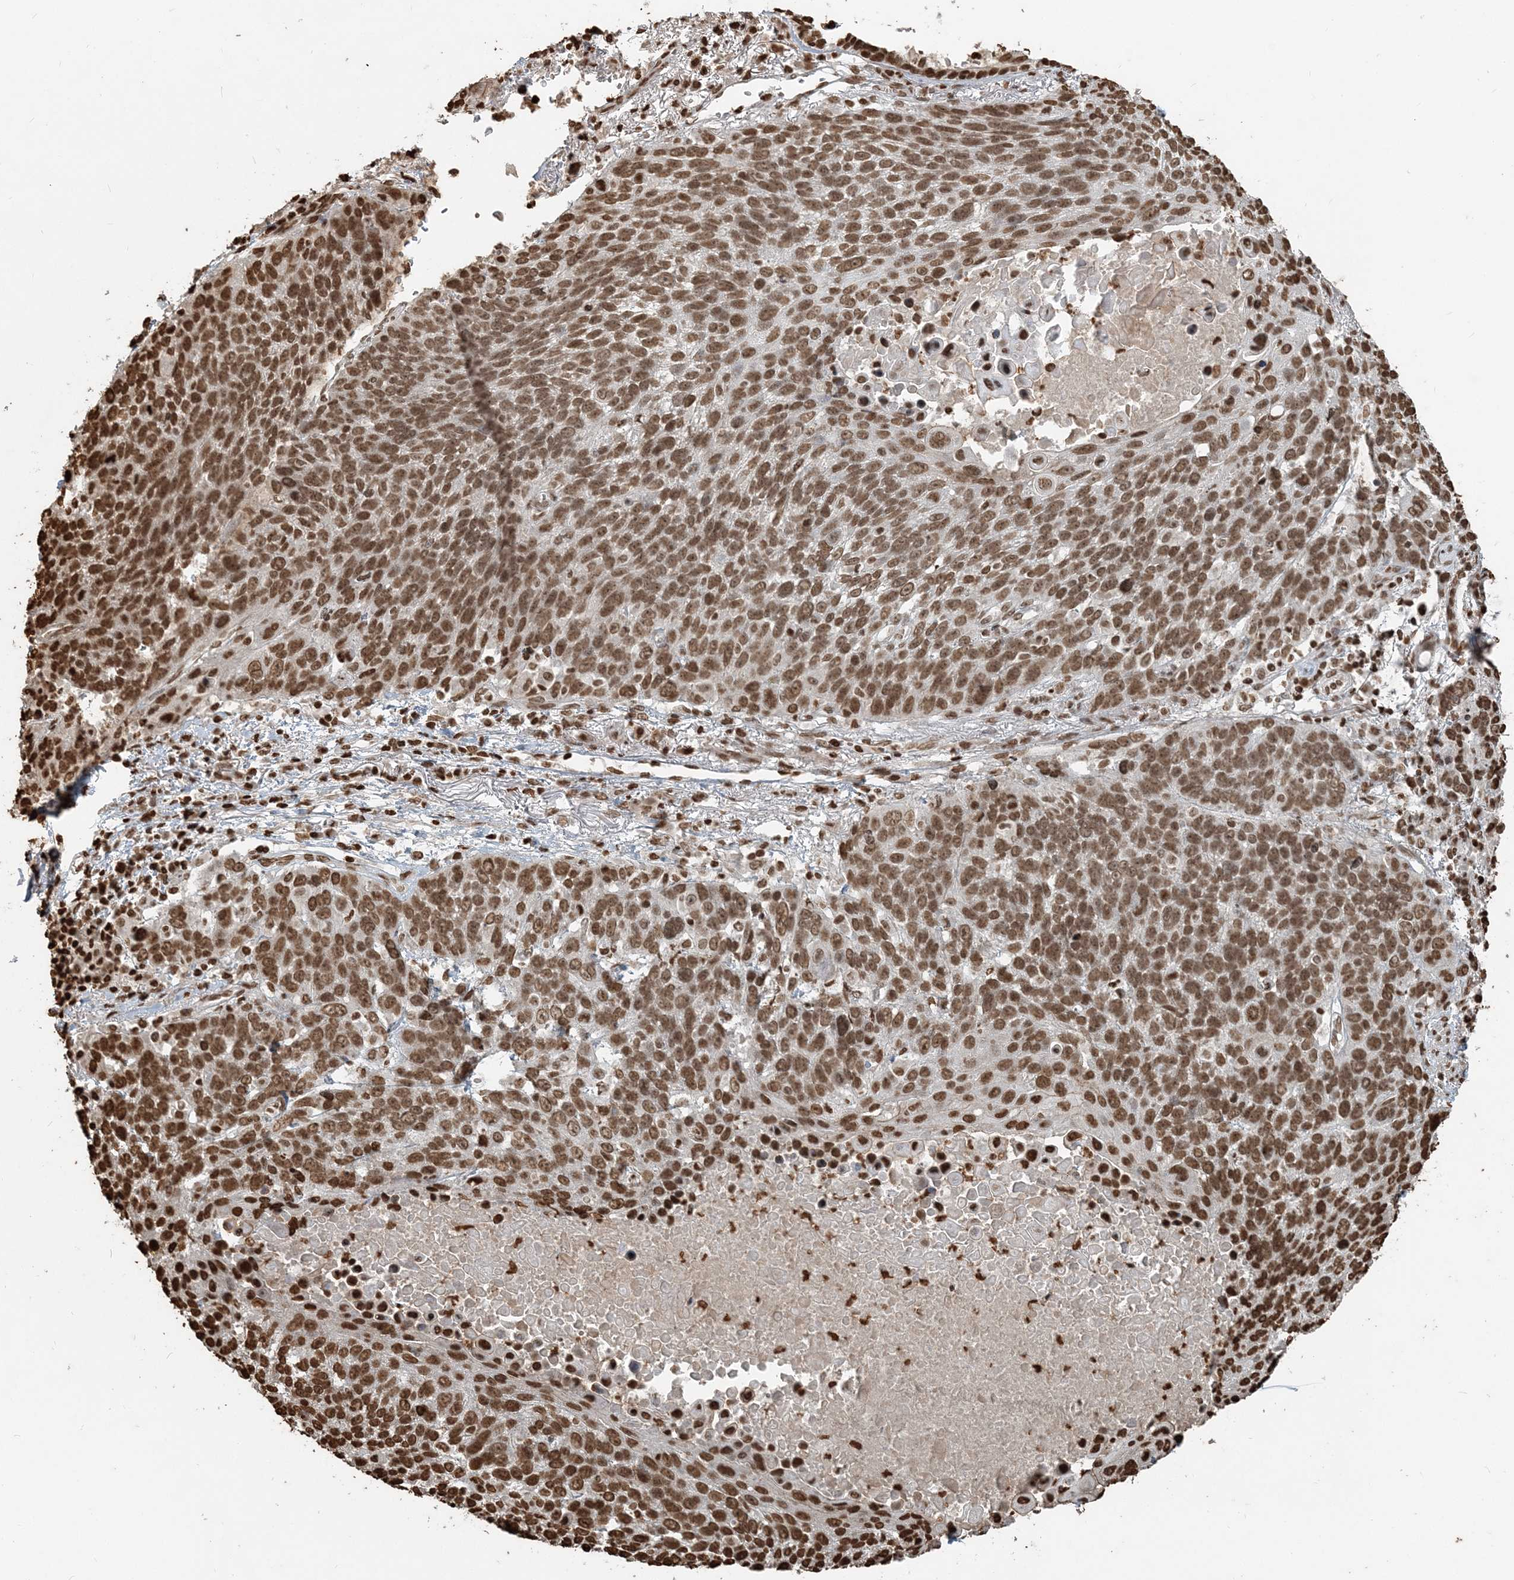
{"staining": {"intensity": "moderate", "quantity": ">75%", "location": "nuclear"}, "tissue": "lung cancer", "cell_type": "Tumor cells", "image_type": "cancer", "snomed": [{"axis": "morphology", "description": "Squamous cell carcinoma, NOS"}, {"axis": "topography", "description": "Lung"}], "caption": "Immunohistochemical staining of squamous cell carcinoma (lung) displays medium levels of moderate nuclear expression in approximately >75% of tumor cells.", "gene": "H3-3B", "patient": {"sex": "male", "age": 66}}